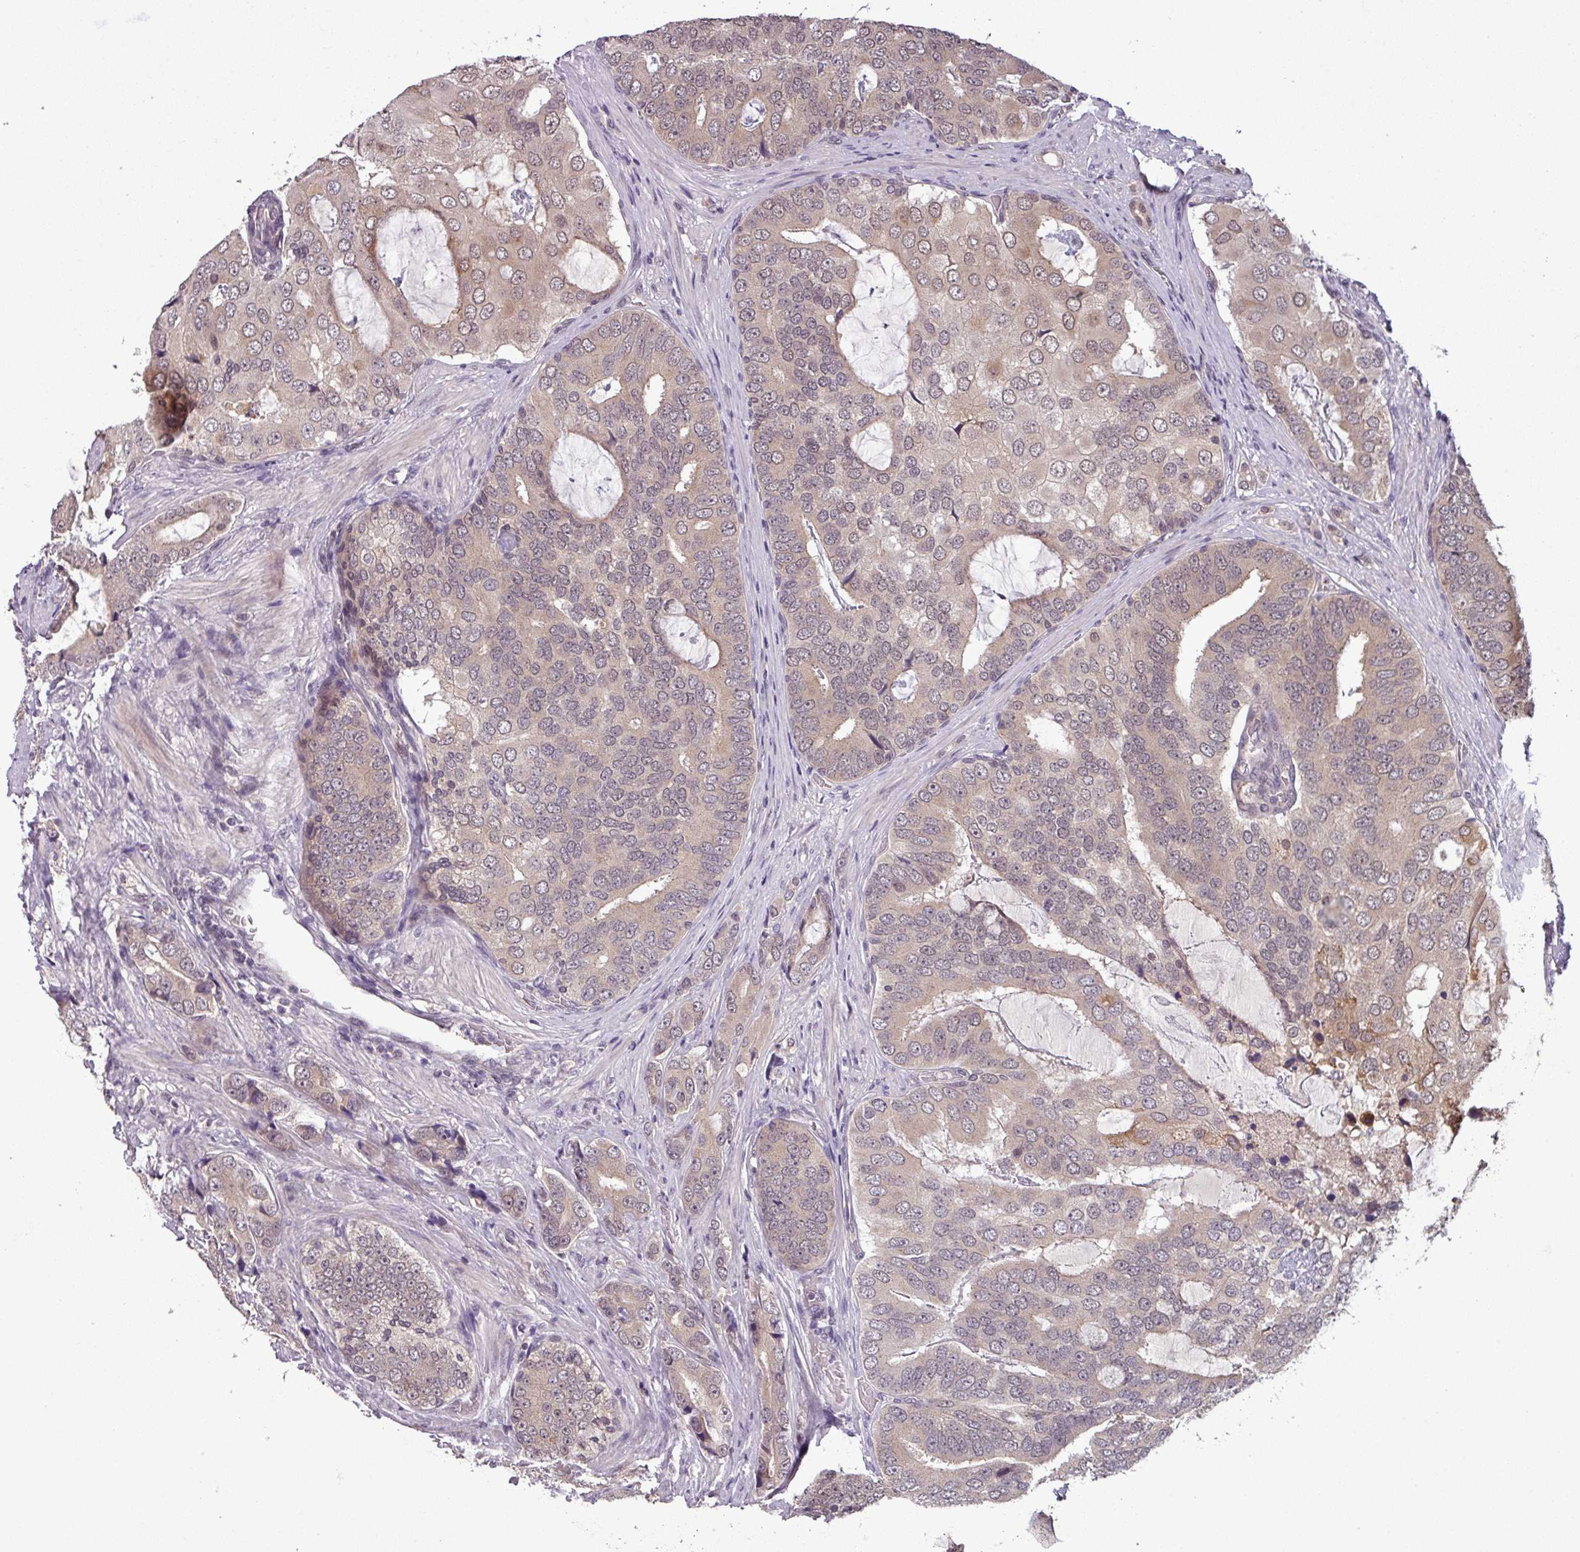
{"staining": {"intensity": "weak", "quantity": "25%-75%", "location": "cytoplasmic/membranous"}, "tissue": "prostate cancer", "cell_type": "Tumor cells", "image_type": "cancer", "snomed": [{"axis": "morphology", "description": "Adenocarcinoma, High grade"}, {"axis": "topography", "description": "Prostate"}], "caption": "Tumor cells demonstrate low levels of weak cytoplasmic/membranous positivity in approximately 25%-75% of cells in human prostate cancer (high-grade adenocarcinoma).", "gene": "NOB1", "patient": {"sex": "male", "age": 55}}